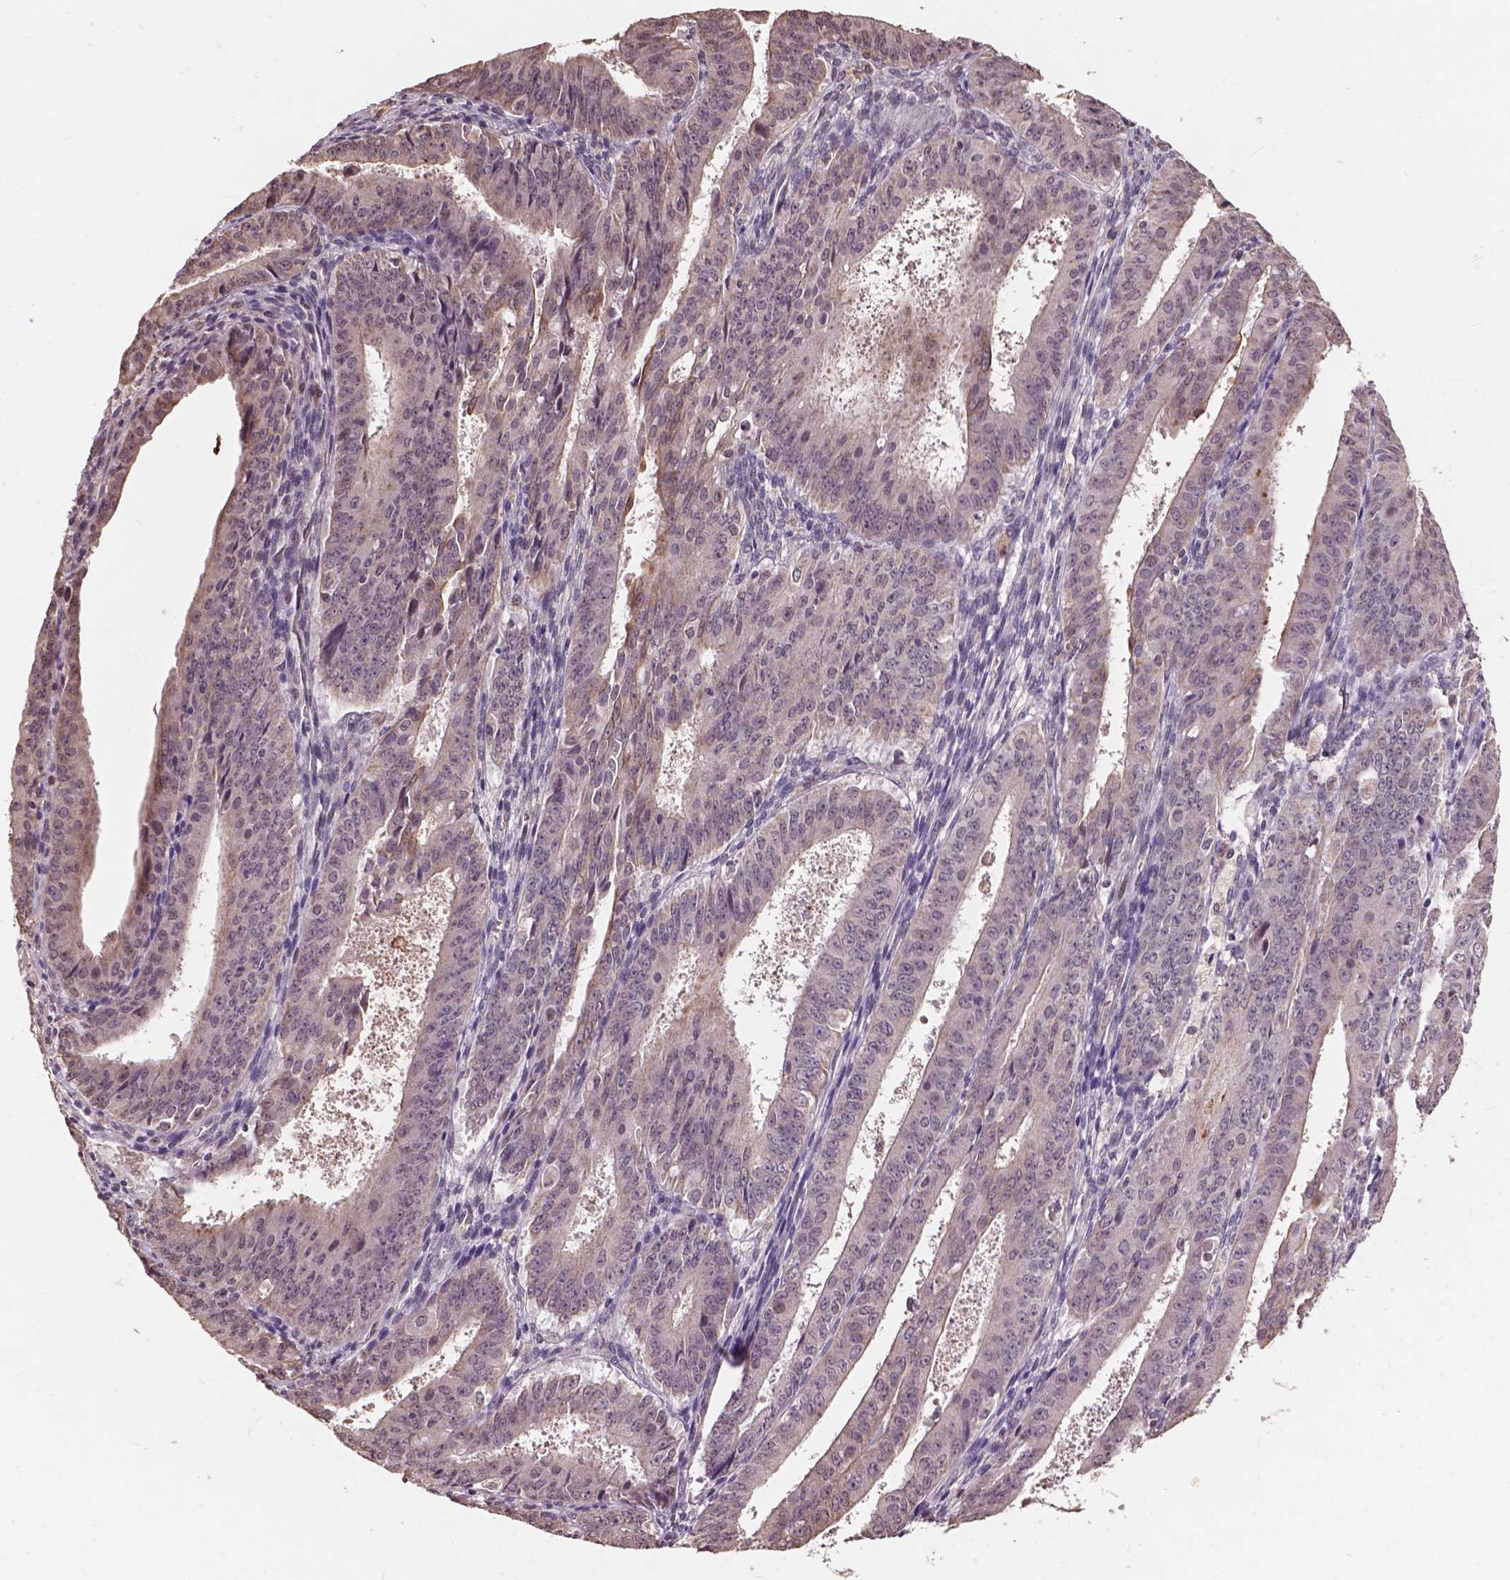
{"staining": {"intensity": "negative", "quantity": "none", "location": "none"}, "tissue": "ovarian cancer", "cell_type": "Tumor cells", "image_type": "cancer", "snomed": [{"axis": "morphology", "description": "Carcinoma, endometroid"}, {"axis": "topography", "description": "Ovary"}], "caption": "Immunohistochemistry histopathology image of neoplastic tissue: endometroid carcinoma (ovarian) stained with DAB (3,3'-diaminobenzidine) shows no significant protein expression in tumor cells.", "gene": "GLRA2", "patient": {"sex": "female", "age": 42}}